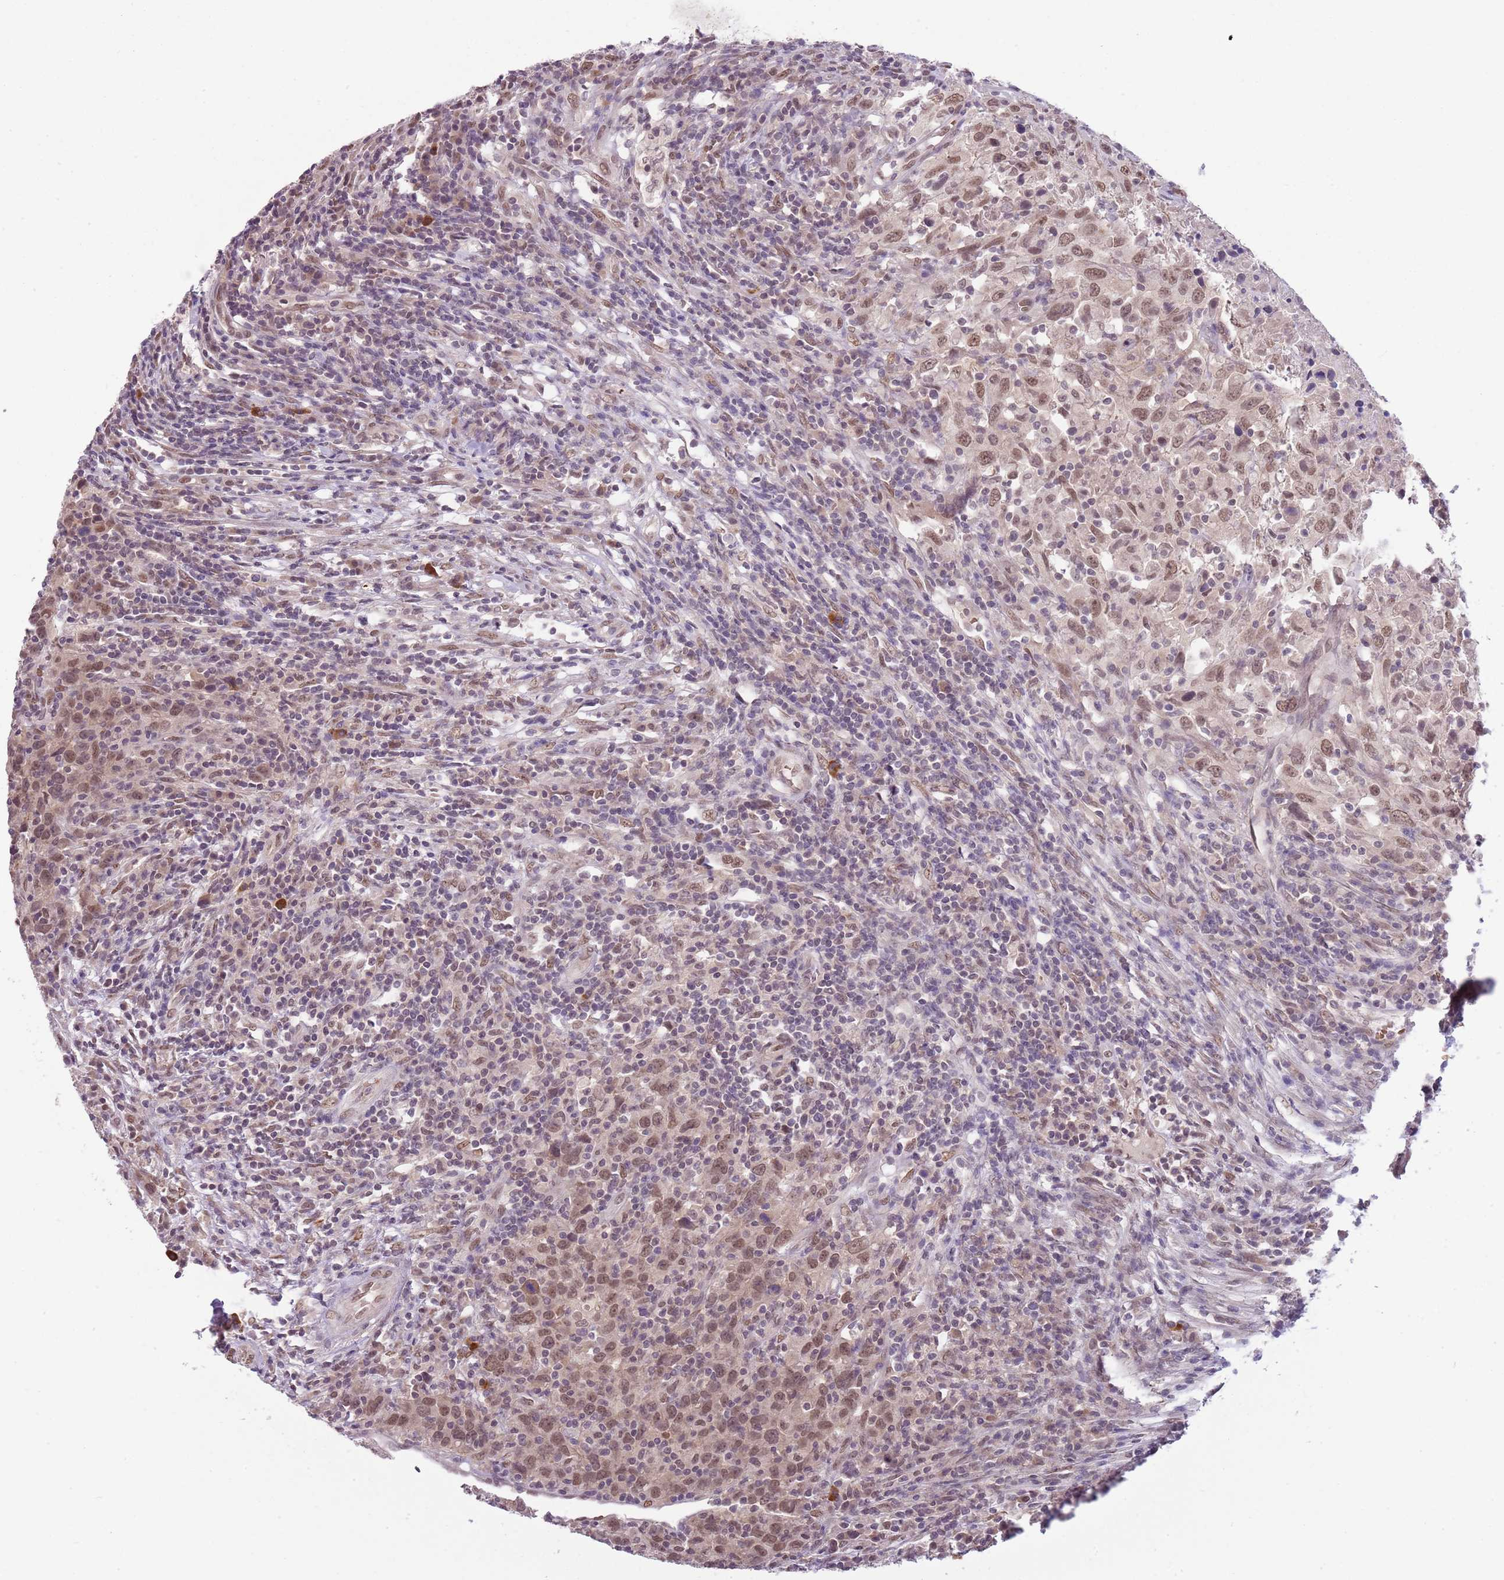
{"staining": {"intensity": "moderate", "quantity": ">75%", "location": "nuclear"}, "tissue": "urothelial cancer", "cell_type": "Tumor cells", "image_type": "cancer", "snomed": [{"axis": "morphology", "description": "Urothelial carcinoma, High grade"}, {"axis": "topography", "description": "Urinary bladder"}], "caption": "A histopathology image of human urothelial cancer stained for a protein shows moderate nuclear brown staining in tumor cells.", "gene": "TM2D1", "patient": {"sex": "male", "age": 61}}